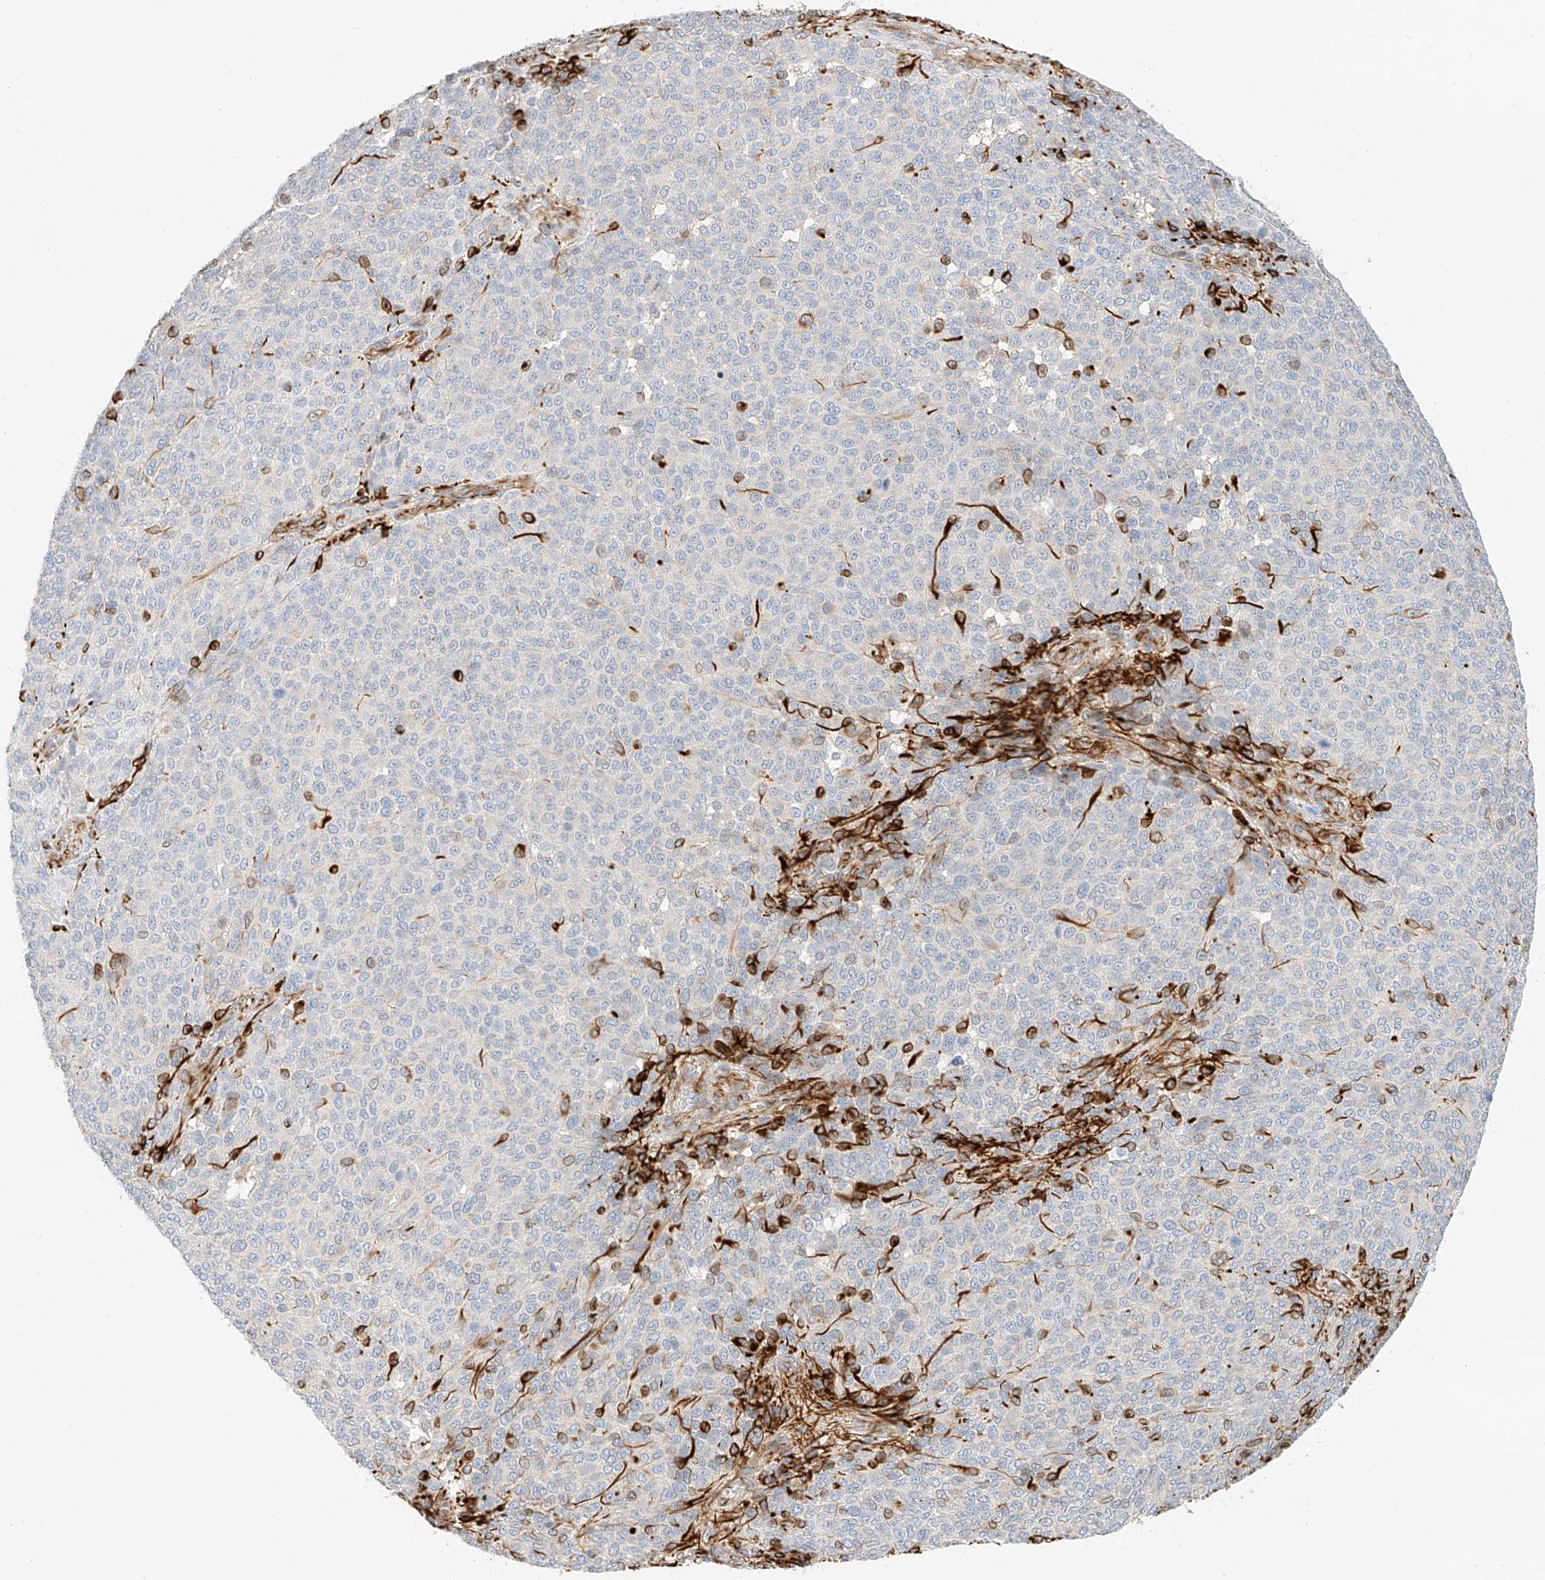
{"staining": {"intensity": "negative", "quantity": "none", "location": "none"}, "tissue": "melanoma", "cell_type": "Tumor cells", "image_type": "cancer", "snomed": [{"axis": "morphology", "description": "Malignant melanoma, NOS"}, {"axis": "topography", "description": "Skin"}], "caption": "This is an IHC image of melanoma. There is no expression in tumor cells.", "gene": "CDCP2", "patient": {"sex": "male", "age": 49}}